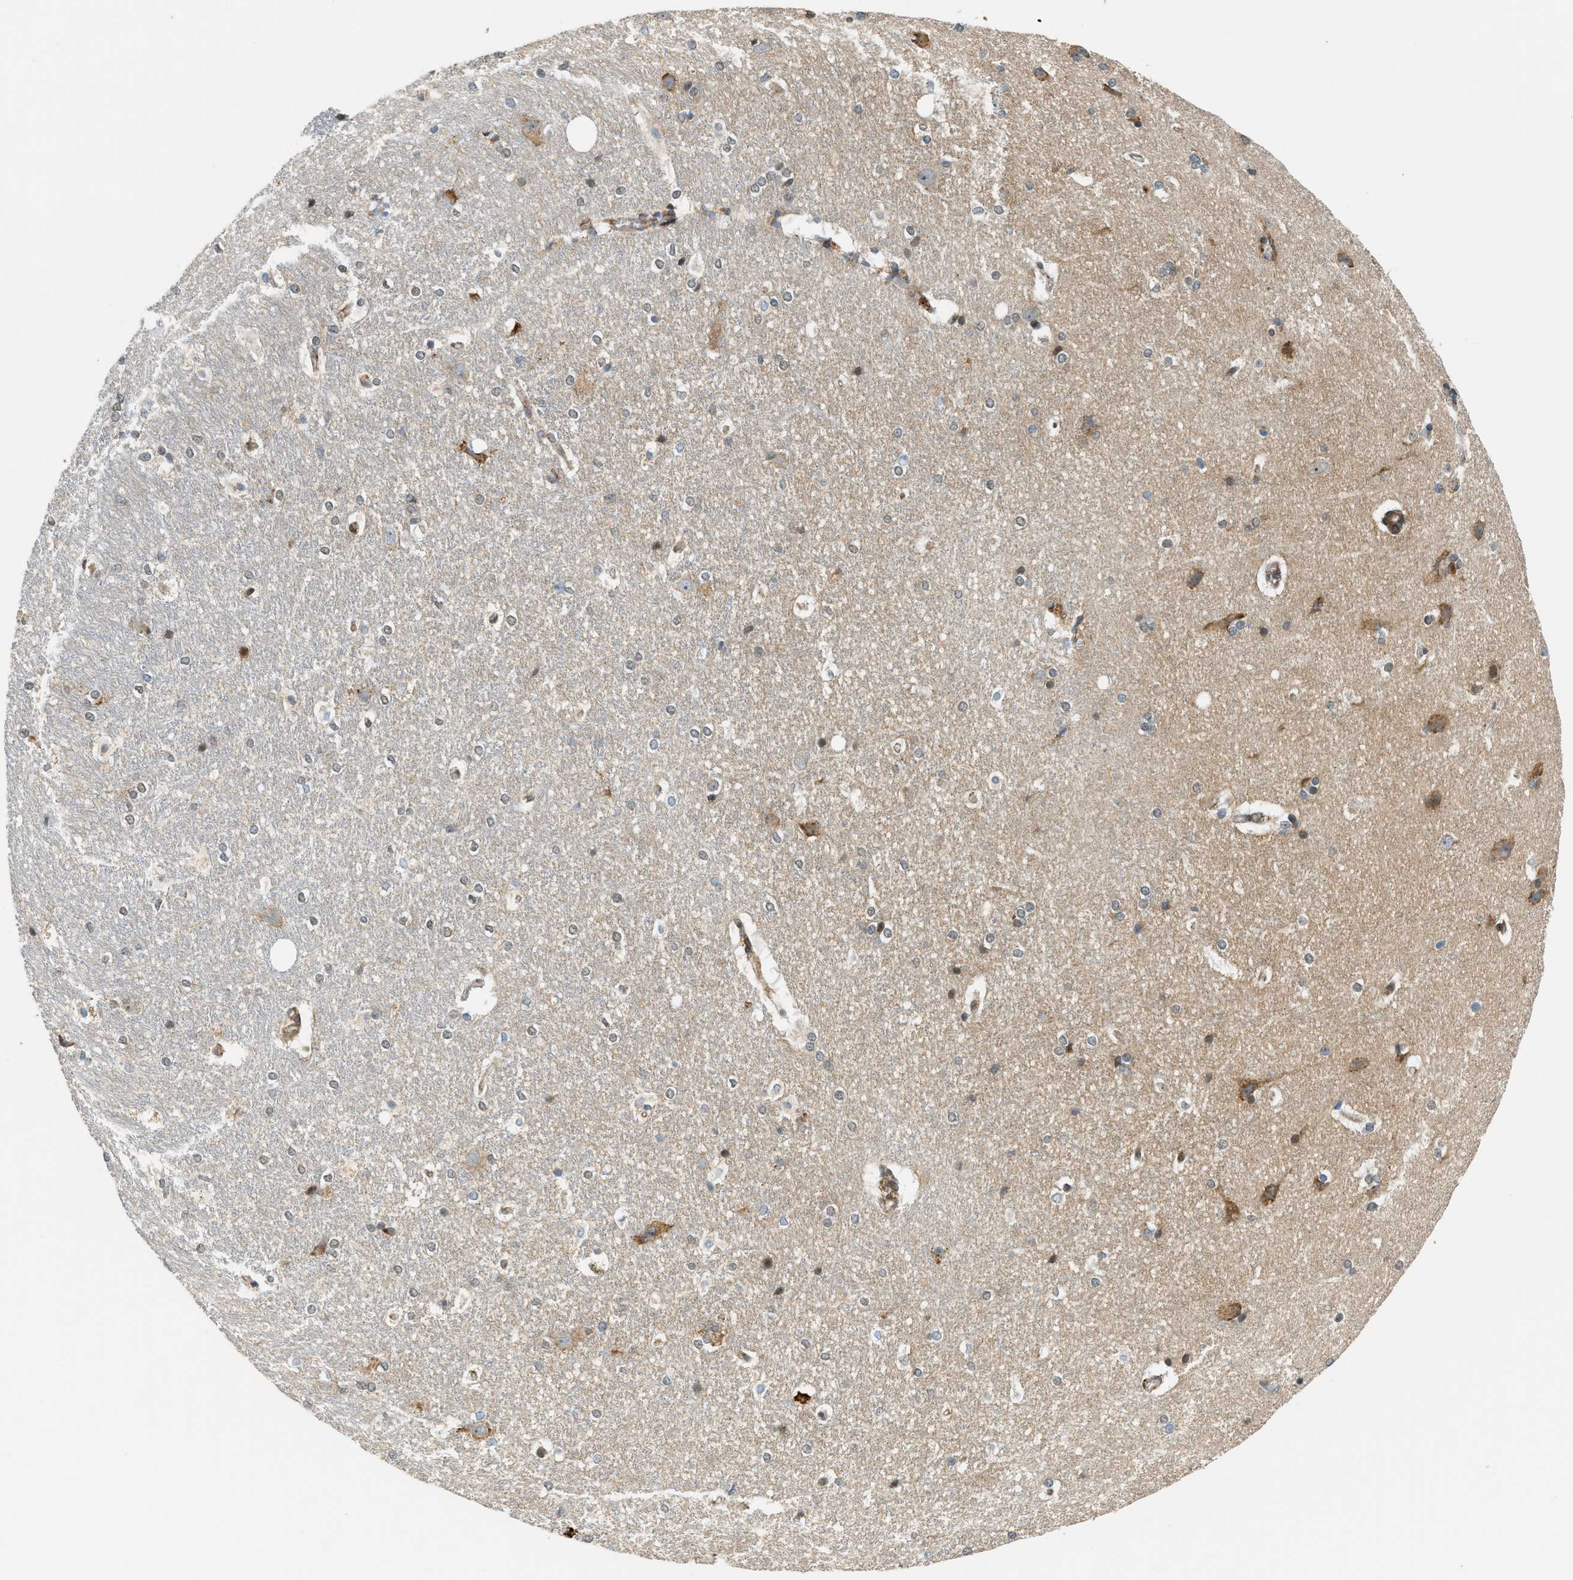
{"staining": {"intensity": "weak", "quantity": "<25%", "location": "nuclear"}, "tissue": "hippocampus", "cell_type": "Glial cells", "image_type": "normal", "snomed": [{"axis": "morphology", "description": "Normal tissue, NOS"}, {"axis": "topography", "description": "Hippocampus"}], "caption": "This is an immunohistochemistry image of normal human hippocampus. There is no positivity in glial cells.", "gene": "SEMA4D", "patient": {"sex": "female", "age": 19}}